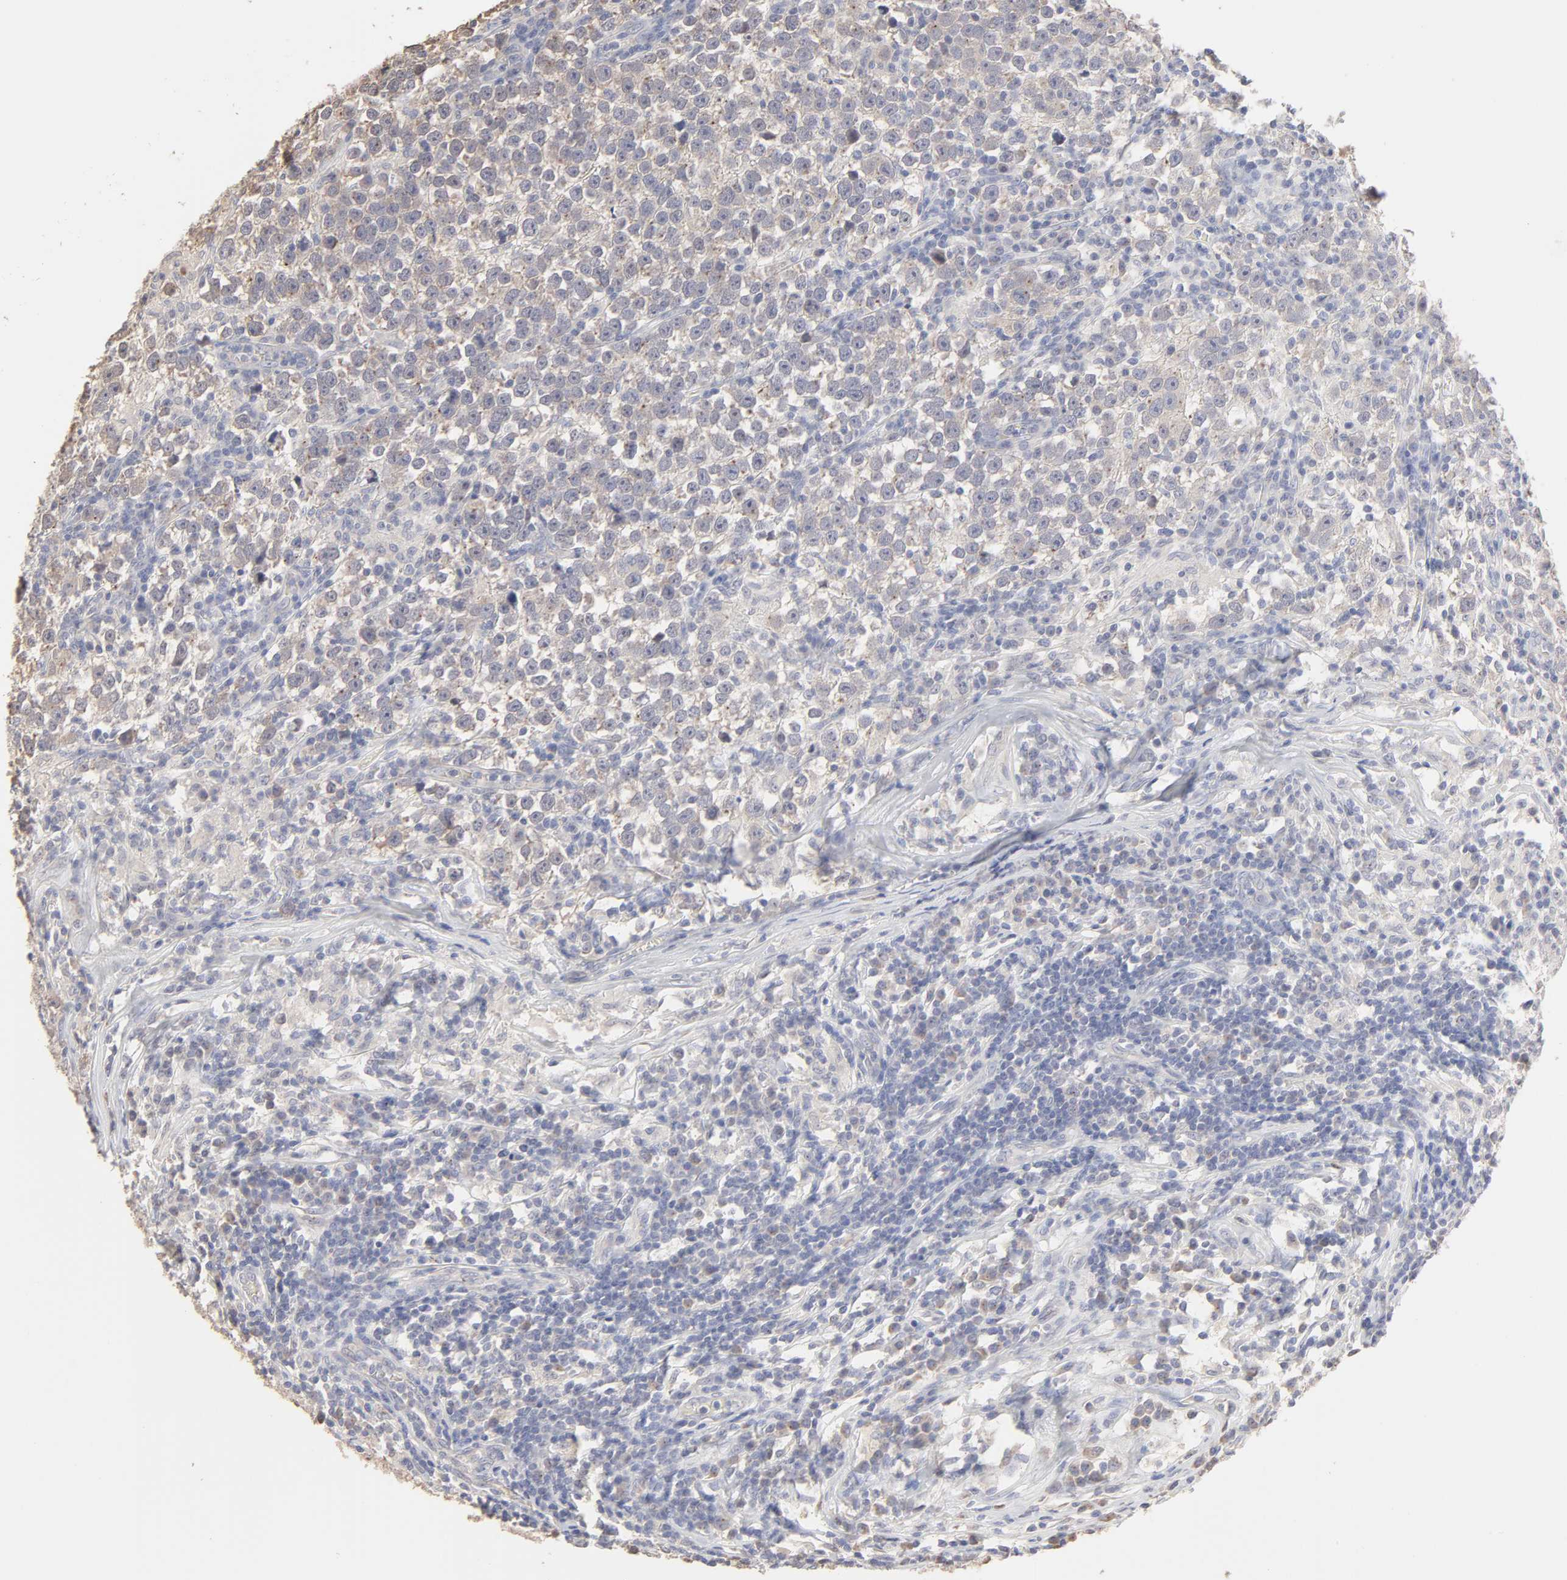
{"staining": {"intensity": "weak", "quantity": ">75%", "location": "cytoplasmic/membranous"}, "tissue": "testis cancer", "cell_type": "Tumor cells", "image_type": "cancer", "snomed": [{"axis": "morphology", "description": "Seminoma, NOS"}, {"axis": "topography", "description": "Testis"}], "caption": "The image demonstrates staining of testis cancer (seminoma), revealing weak cytoplasmic/membranous protein expression (brown color) within tumor cells.", "gene": "DNAL4", "patient": {"sex": "male", "age": 43}}